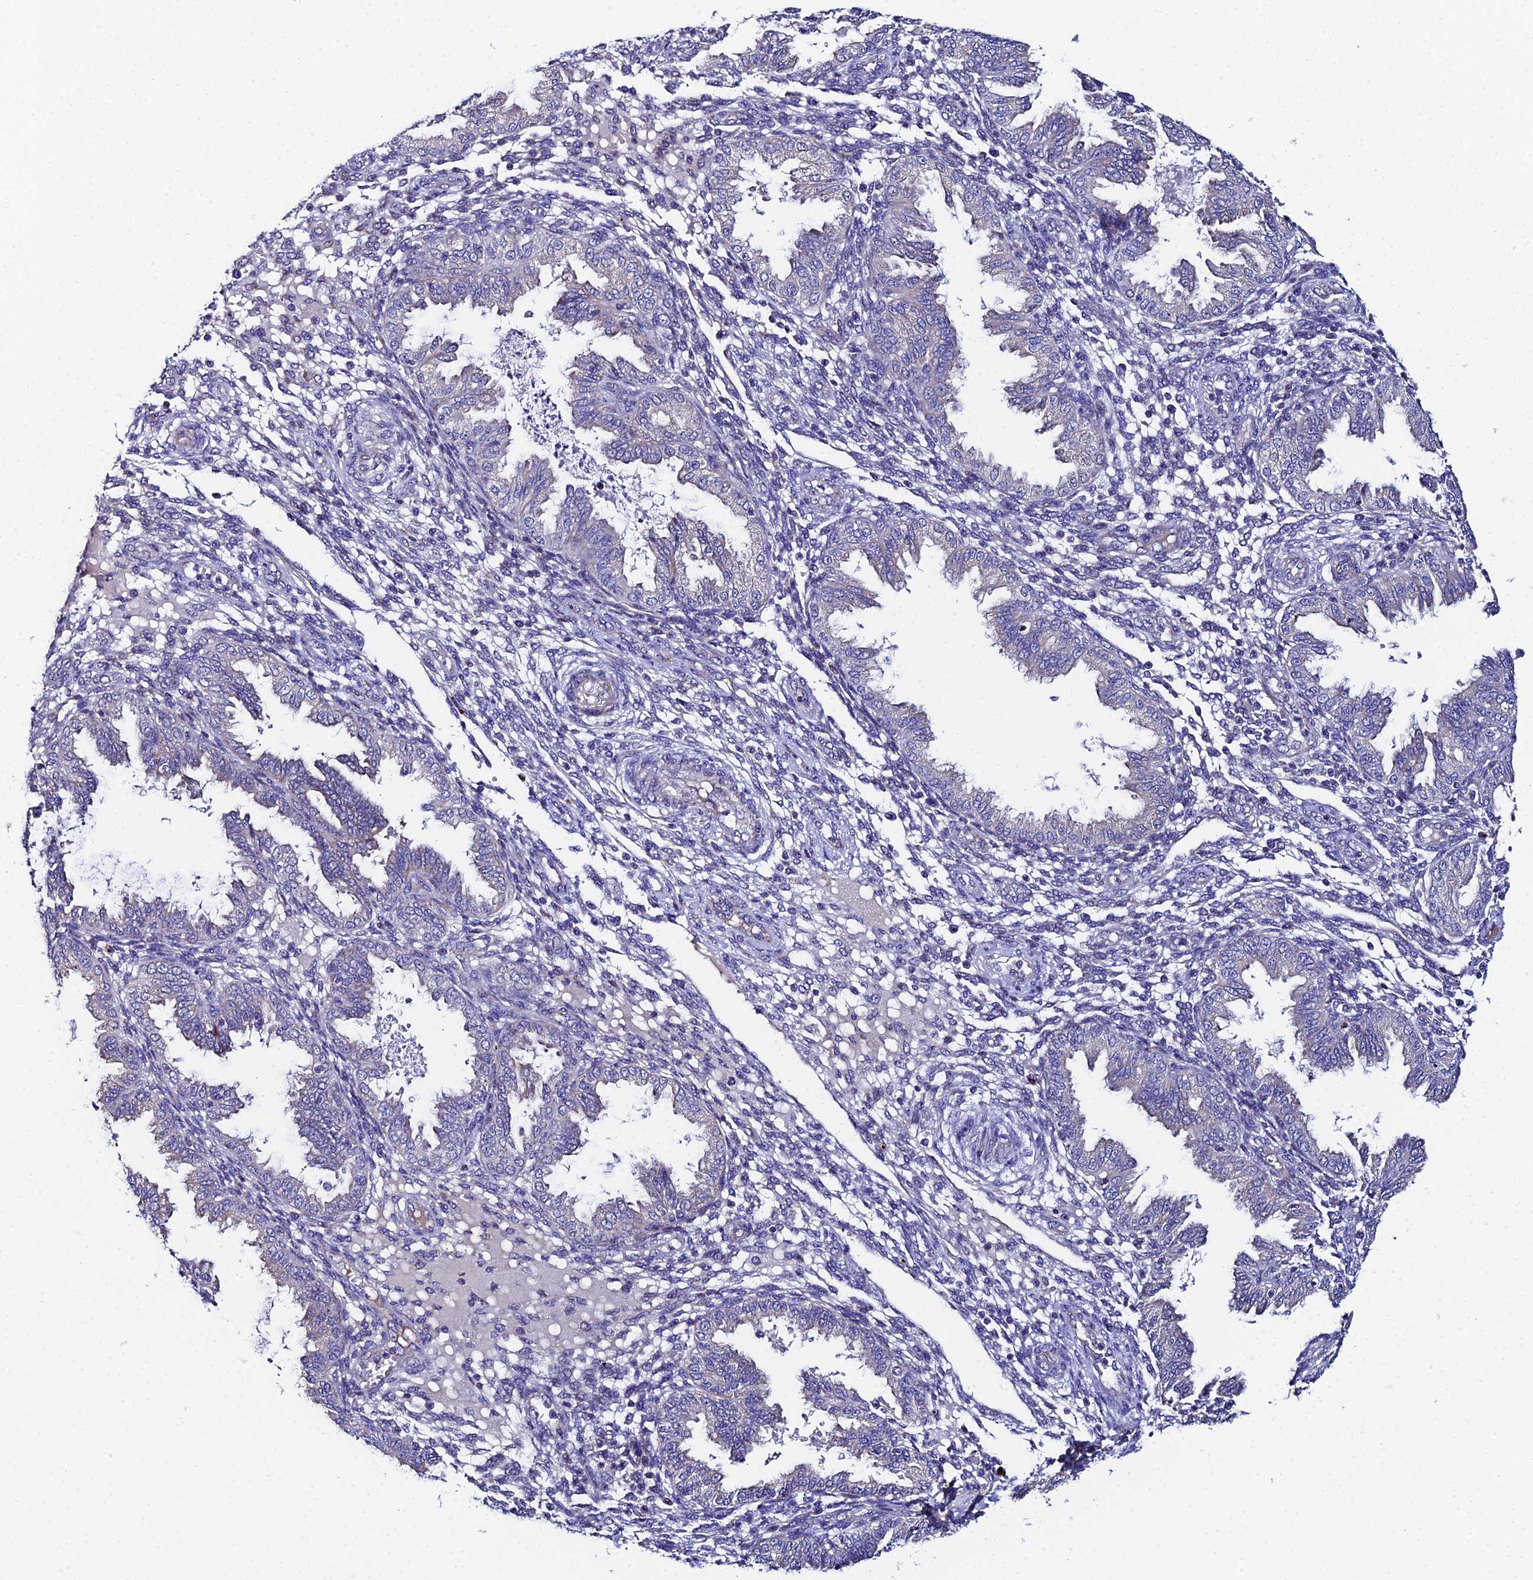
{"staining": {"intensity": "negative", "quantity": "none", "location": "none"}, "tissue": "endometrium", "cell_type": "Cells in endometrial stroma", "image_type": "normal", "snomed": [{"axis": "morphology", "description": "Normal tissue, NOS"}, {"axis": "topography", "description": "Endometrium"}], "caption": "Cells in endometrial stroma show no significant positivity in benign endometrium. (Stains: DAB immunohistochemistry with hematoxylin counter stain, Microscopy: brightfield microscopy at high magnification).", "gene": "UBE2L3", "patient": {"sex": "female", "age": 33}}